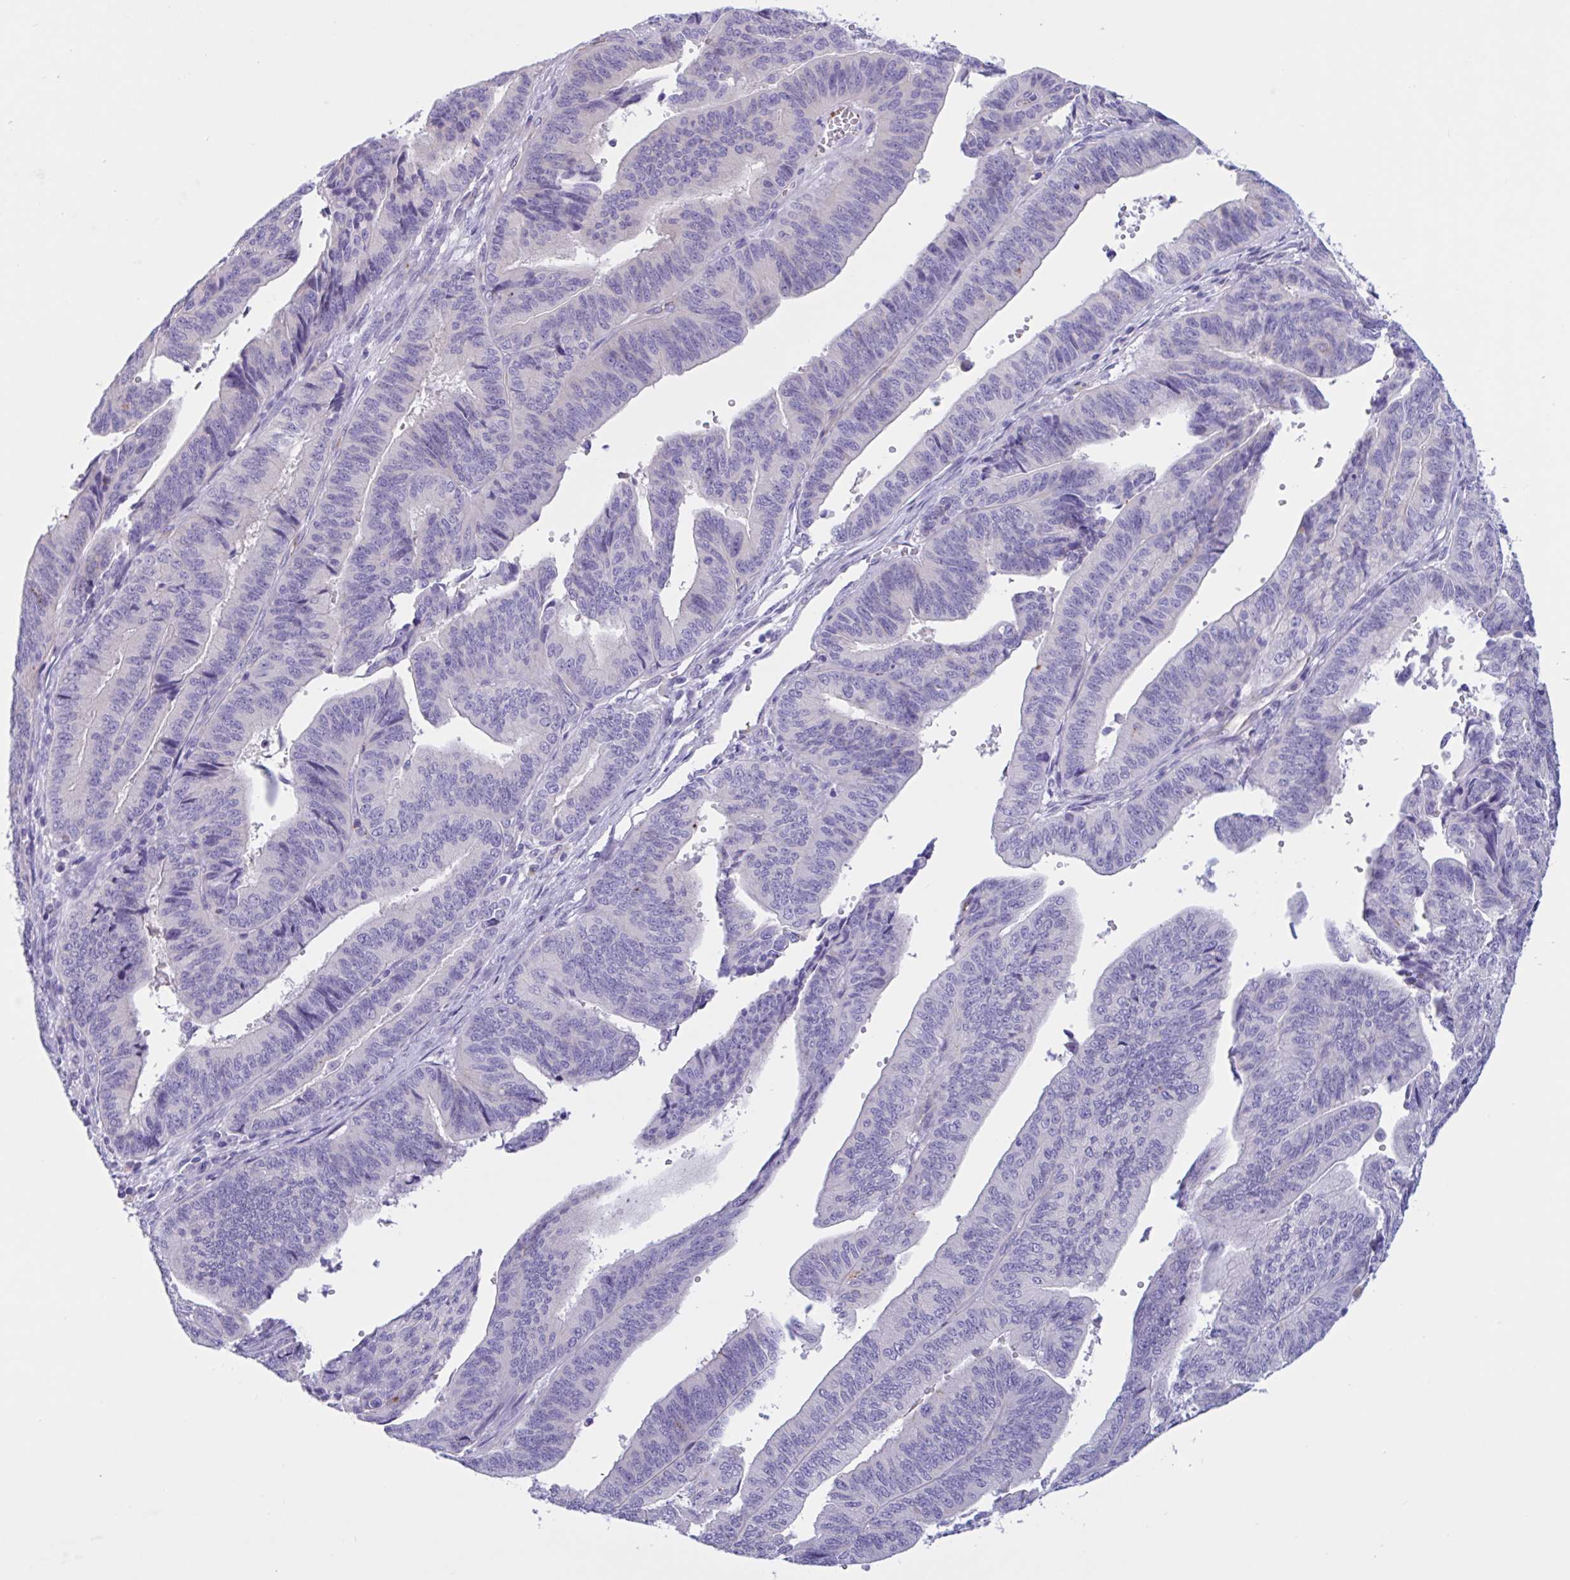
{"staining": {"intensity": "negative", "quantity": "none", "location": "none"}, "tissue": "endometrial cancer", "cell_type": "Tumor cells", "image_type": "cancer", "snomed": [{"axis": "morphology", "description": "Adenocarcinoma, NOS"}, {"axis": "topography", "description": "Endometrium"}], "caption": "Adenocarcinoma (endometrial) was stained to show a protein in brown. There is no significant positivity in tumor cells.", "gene": "RPL22L1", "patient": {"sex": "female", "age": 65}}